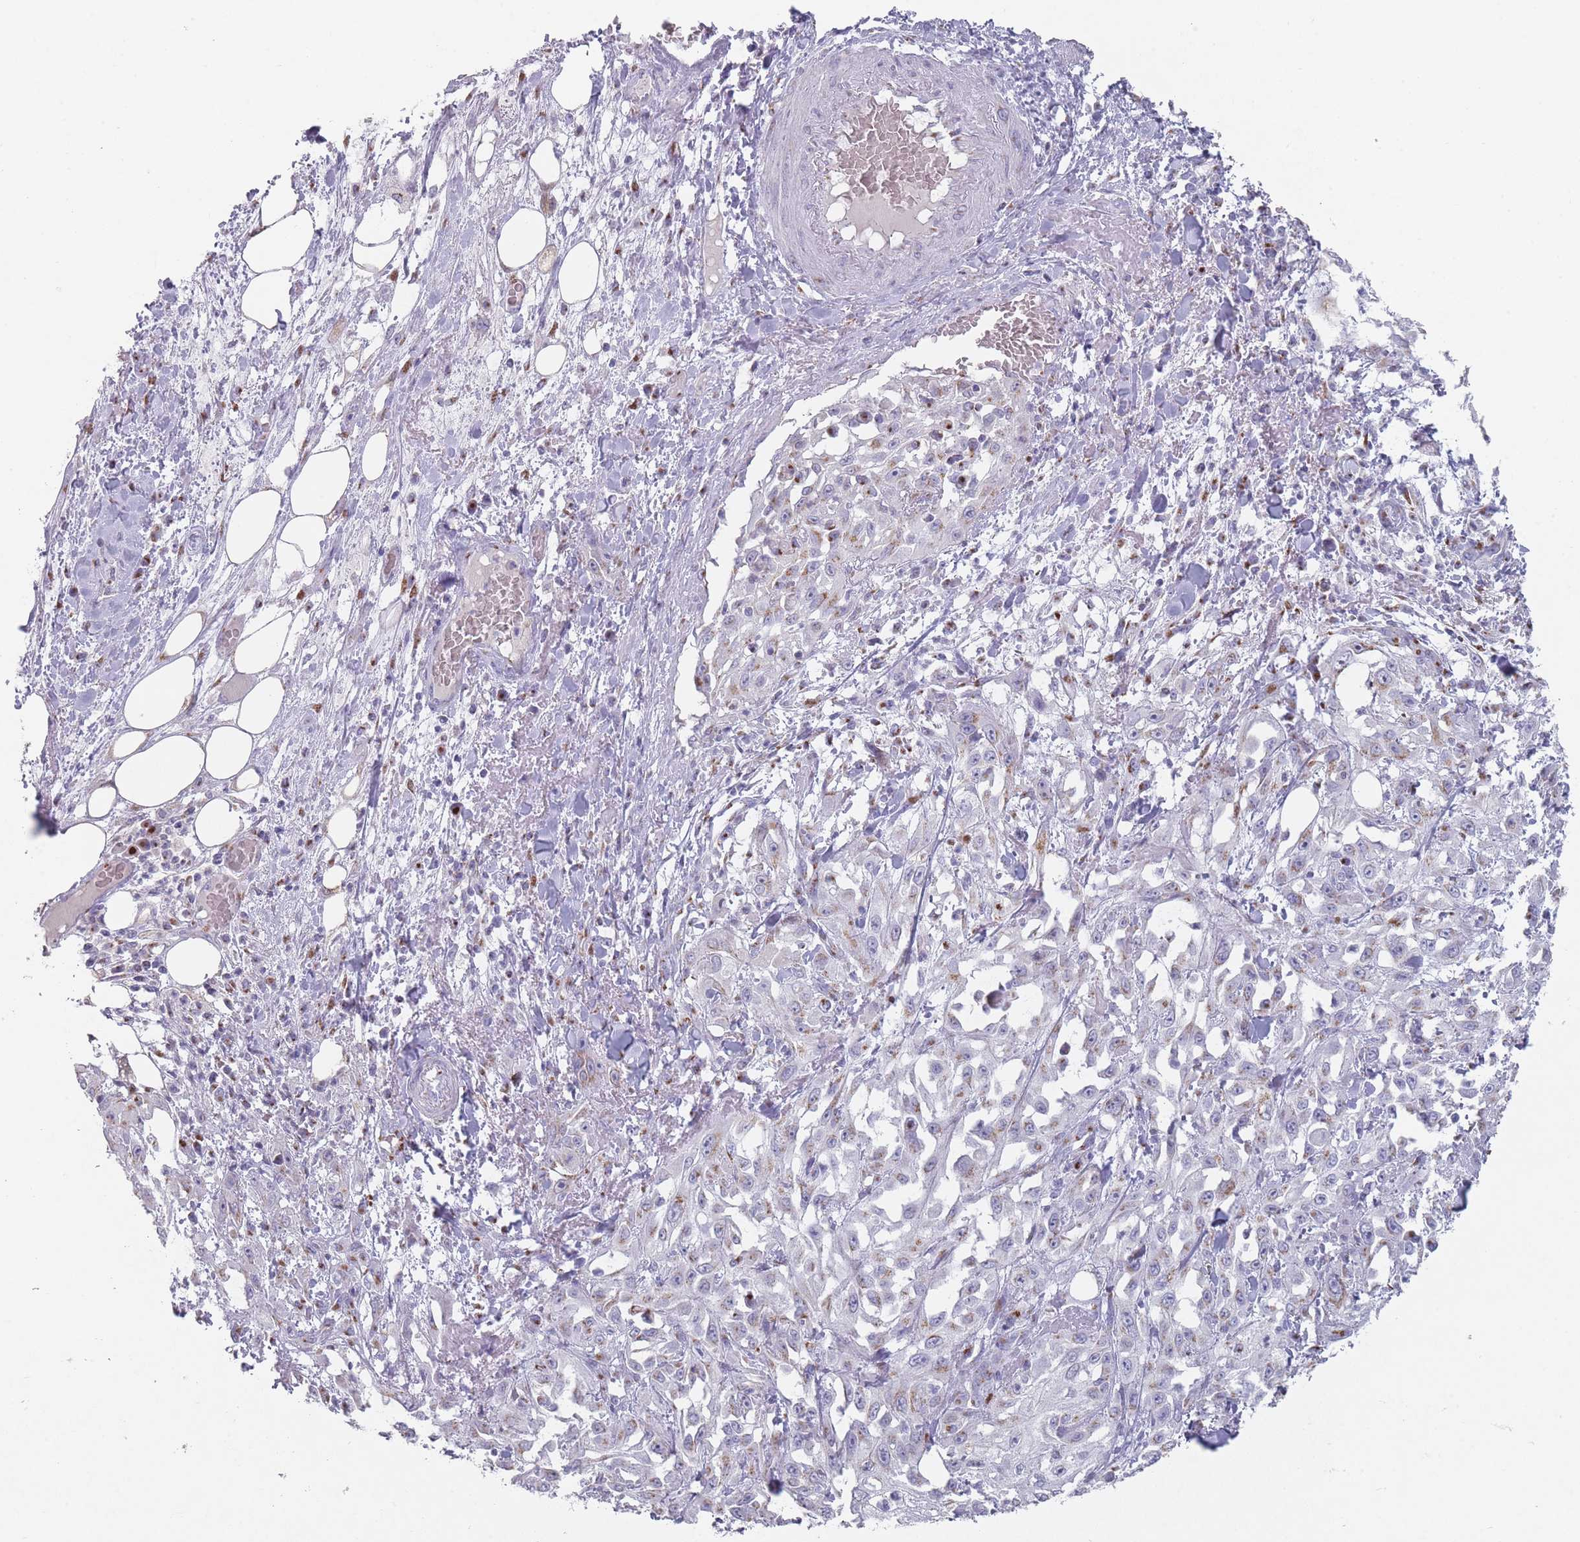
{"staining": {"intensity": "moderate", "quantity": "<25%", "location": "cytoplasmic/membranous"}, "tissue": "skin cancer", "cell_type": "Tumor cells", "image_type": "cancer", "snomed": [{"axis": "morphology", "description": "Squamous cell carcinoma, NOS"}, {"axis": "morphology", "description": "Squamous cell carcinoma, metastatic, NOS"}, {"axis": "topography", "description": "Skin"}, {"axis": "topography", "description": "Lymph node"}], "caption": "Immunohistochemistry (IHC) histopathology image of neoplastic tissue: human squamous cell carcinoma (skin) stained using IHC demonstrates low levels of moderate protein expression localized specifically in the cytoplasmic/membranous of tumor cells, appearing as a cytoplasmic/membranous brown color.", "gene": "MAN1B1", "patient": {"sex": "male", "age": 75}}